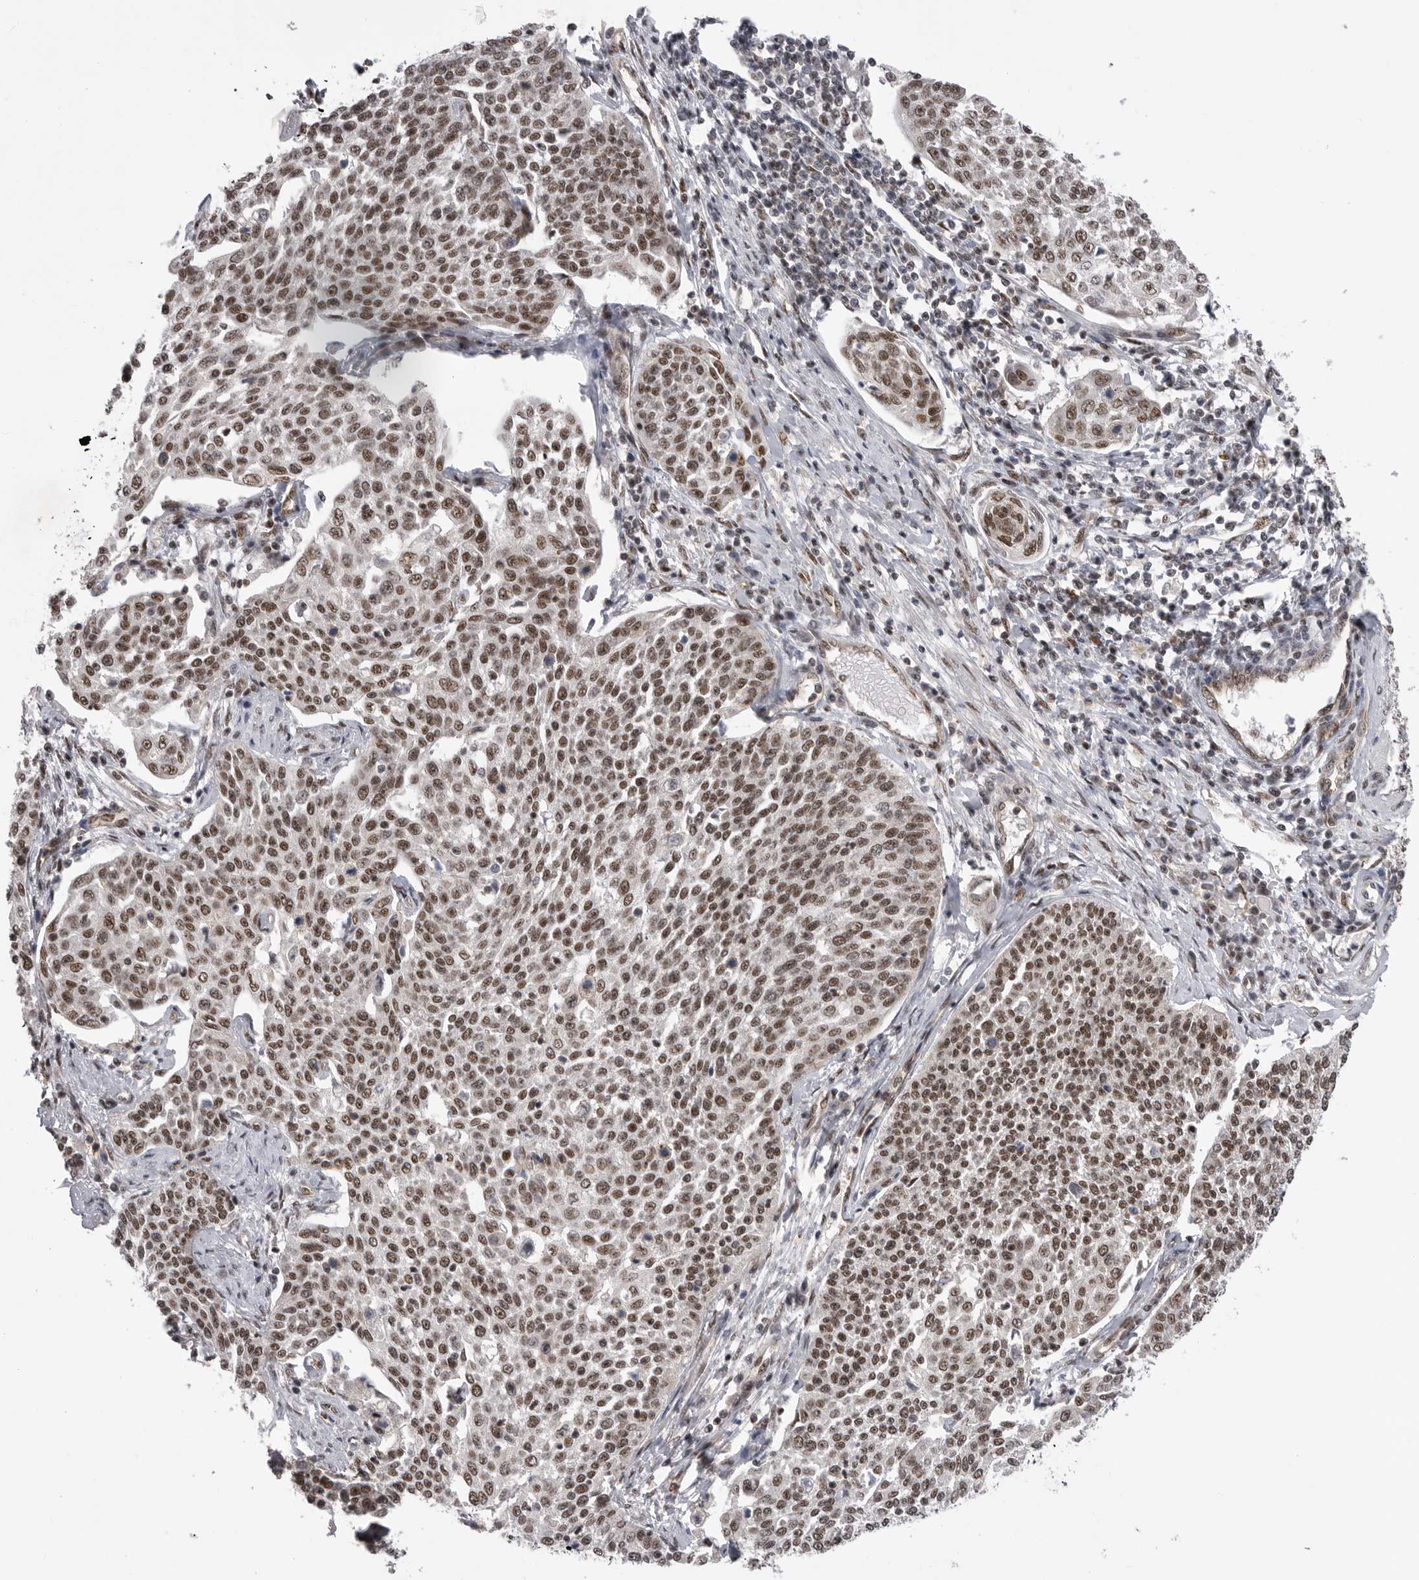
{"staining": {"intensity": "moderate", "quantity": ">75%", "location": "nuclear"}, "tissue": "cervical cancer", "cell_type": "Tumor cells", "image_type": "cancer", "snomed": [{"axis": "morphology", "description": "Squamous cell carcinoma, NOS"}, {"axis": "topography", "description": "Cervix"}], "caption": "Immunohistochemistry (IHC) micrograph of human squamous cell carcinoma (cervical) stained for a protein (brown), which demonstrates medium levels of moderate nuclear positivity in about >75% of tumor cells.", "gene": "PPP1R8", "patient": {"sex": "female", "age": 34}}